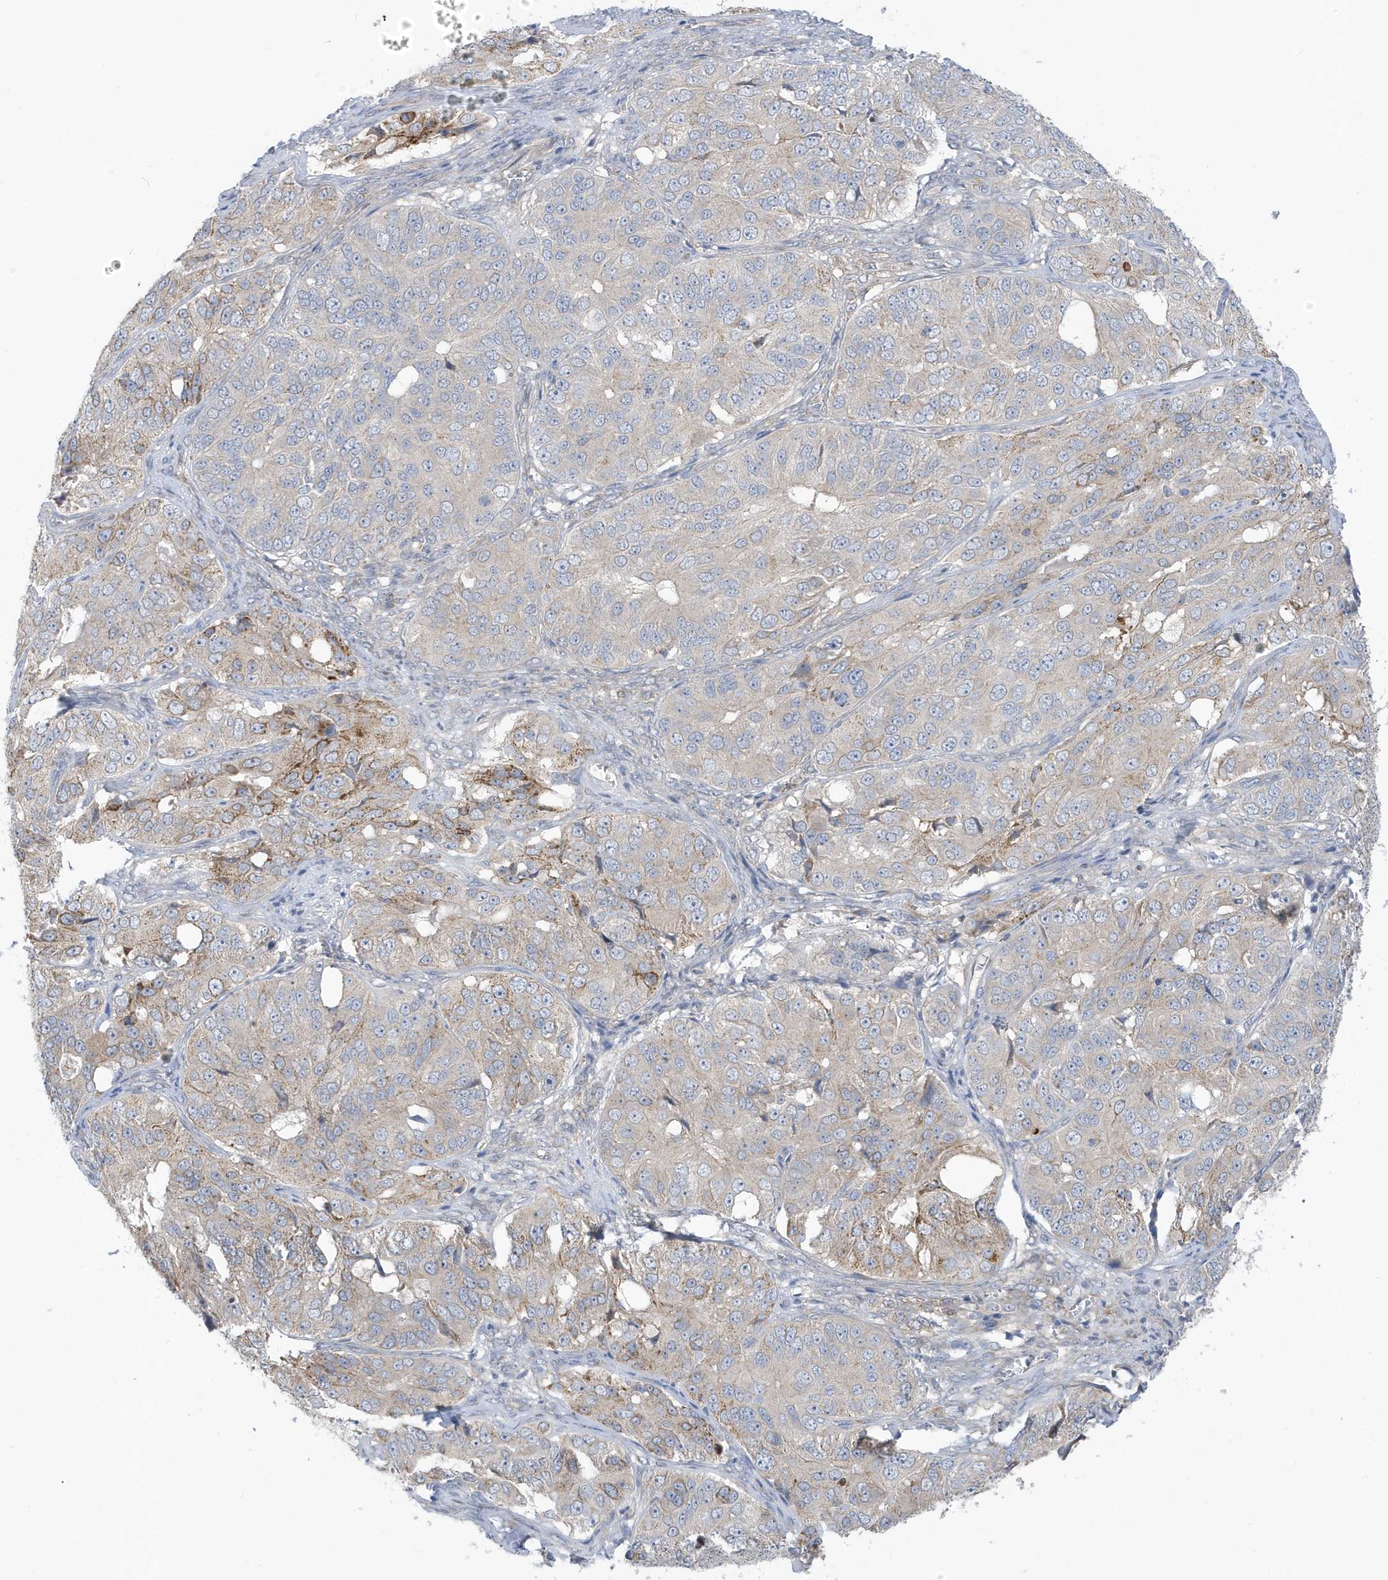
{"staining": {"intensity": "moderate", "quantity": "<25%", "location": "cytoplasmic/membranous"}, "tissue": "ovarian cancer", "cell_type": "Tumor cells", "image_type": "cancer", "snomed": [{"axis": "morphology", "description": "Carcinoma, endometroid"}, {"axis": "topography", "description": "Ovary"}], "caption": "Brown immunohistochemical staining in ovarian endometroid carcinoma shows moderate cytoplasmic/membranous positivity in approximately <25% of tumor cells. The staining was performed using DAB (3,3'-diaminobenzidine) to visualize the protein expression in brown, while the nuclei were stained in blue with hematoxylin (Magnification: 20x).", "gene": "ATP13A5", "patient": {"sex": "female", "age": 51}}